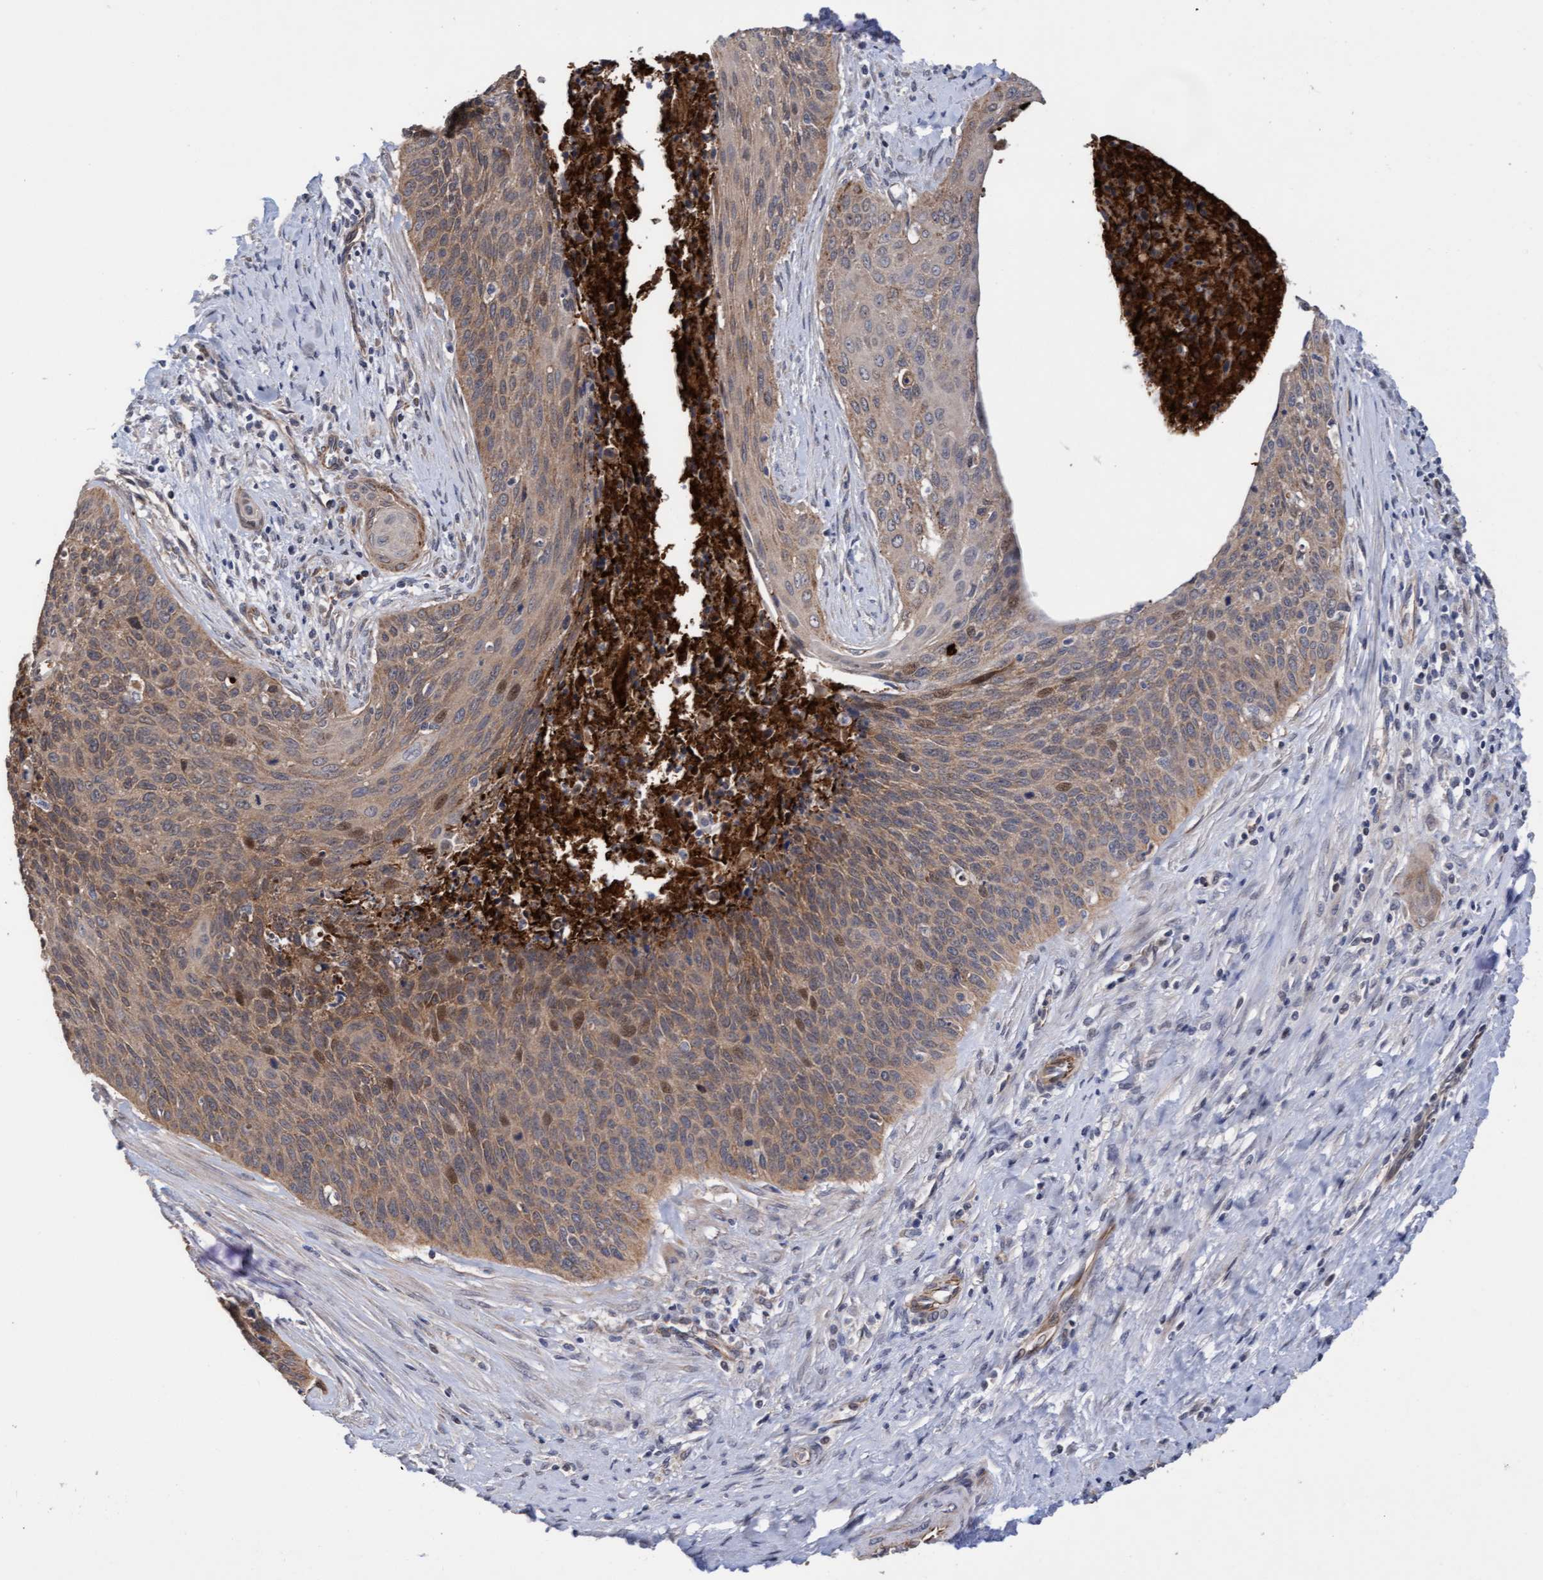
{"staining": {"intensity": "moderate", "quantity": ">75%", "location": "cytoplasmic/membranous,nuclear"}, "tissue": "cervical cancer", "cell_type": "Tumor cells", "image_type": "cancer", "snomed": [{"axis": "morphology", "description": "Squamous cell carcinoma, NOS"}, {"axis": "topography", "description": "Cervix"}], "caption": "A brown stain highlights moderate cytoplasmic/membranous and nuclear expression of a protein in human cervical cancer (squamous cell carcinoma) tumor cells.", "gene": "ITFG1", "patient": {"sex": "female", "age": 55}}